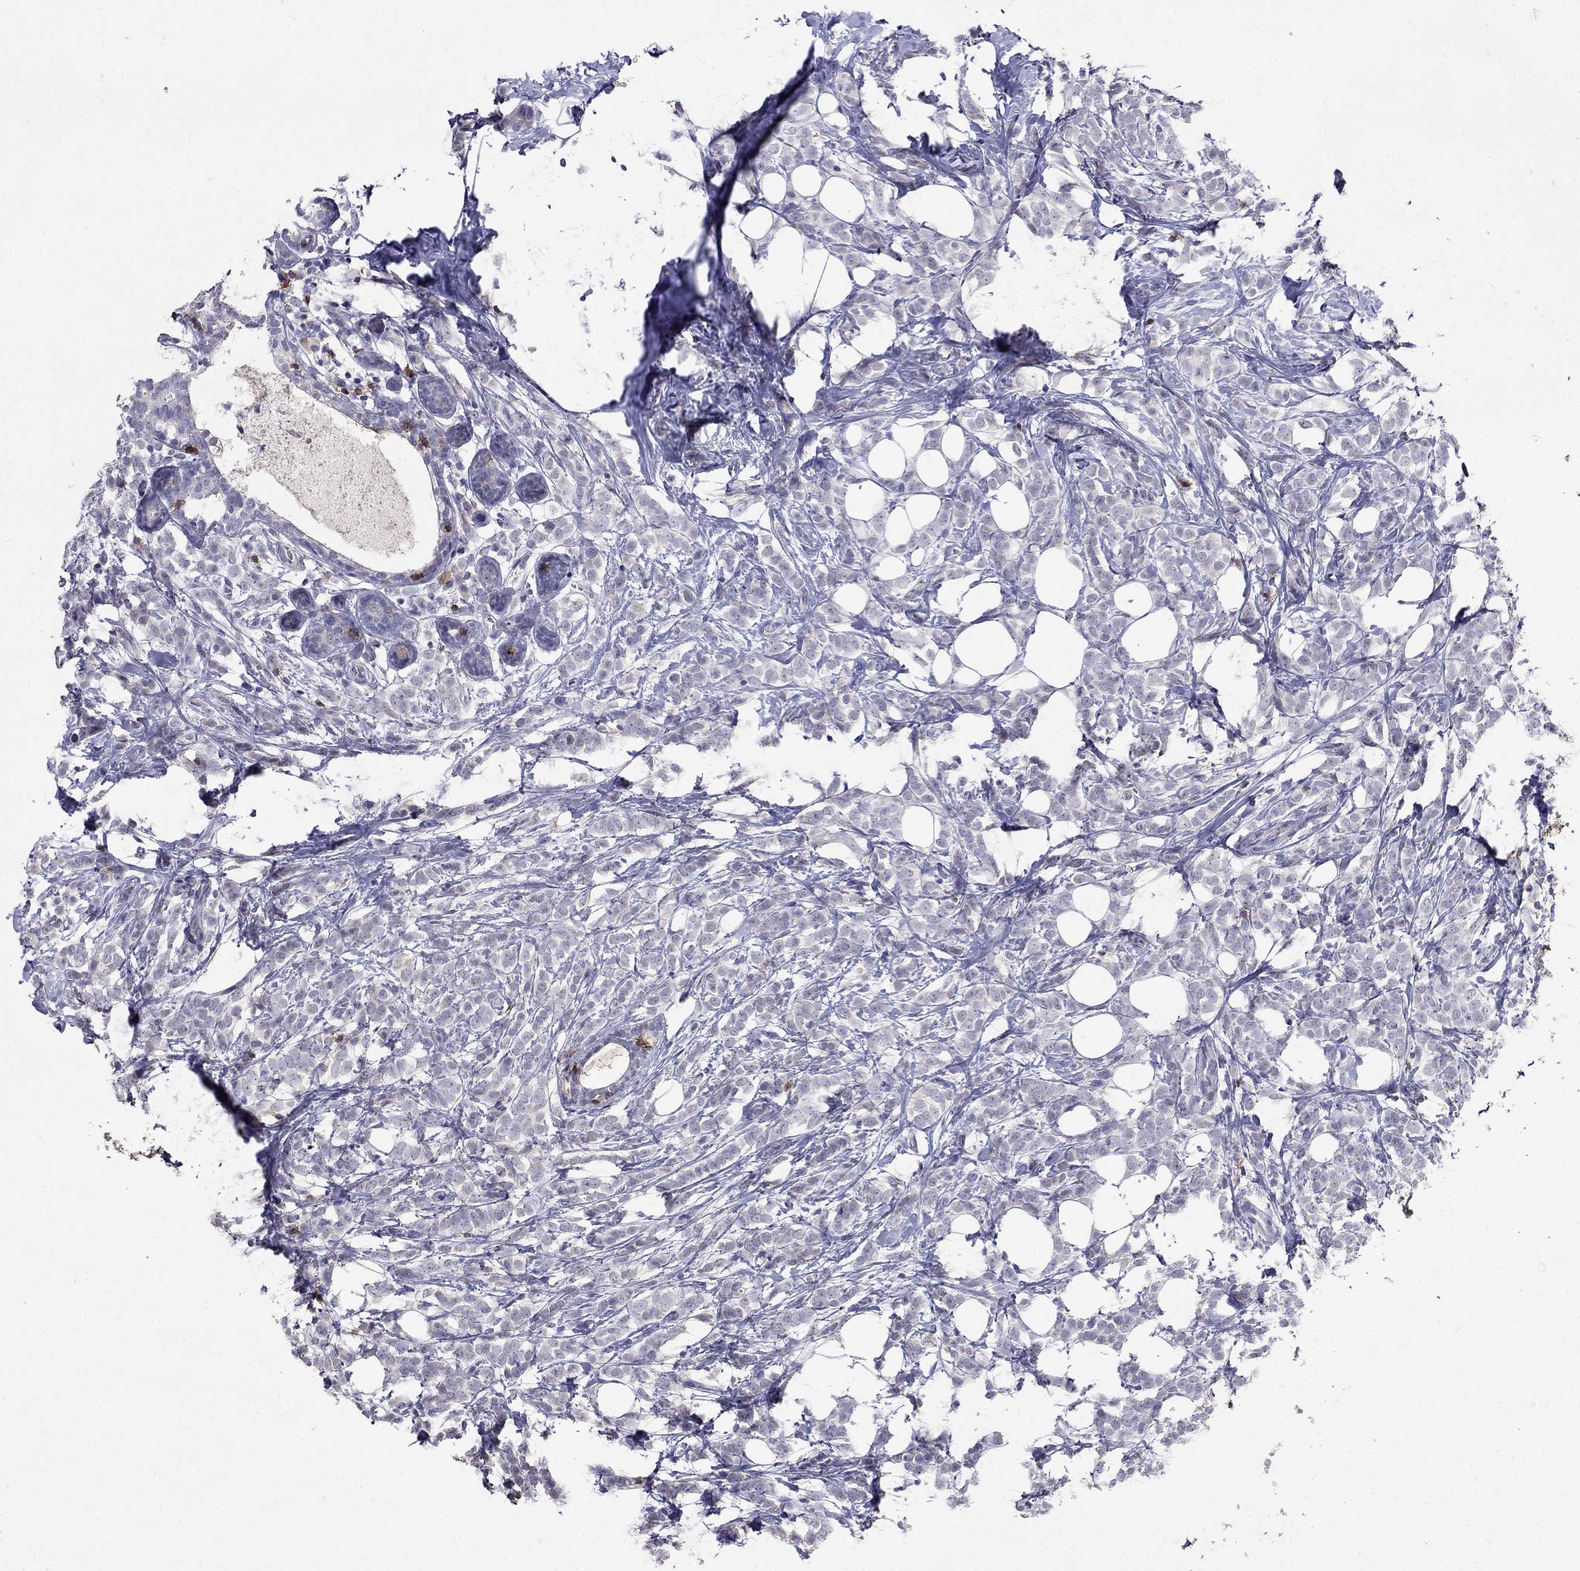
{"staining": {"intensity": "negative", "quantity": "none", "location": "none"}, "tissue": "breast cancer", "cell_type": "Tumor cells", "image_type": "cancer", "snomed": [{"axis": "morphology", "description": "Lobular carcinoma"}, {"axis": "topography", "description": "Breast"}], "caption": "This is an immunohistochemistry (IHC) photomicrograph of breast lobular carcinoma. There is no staining in tumor cells.", "gene": "CD8B", "patient": {"sex": "female", "age": 49}}